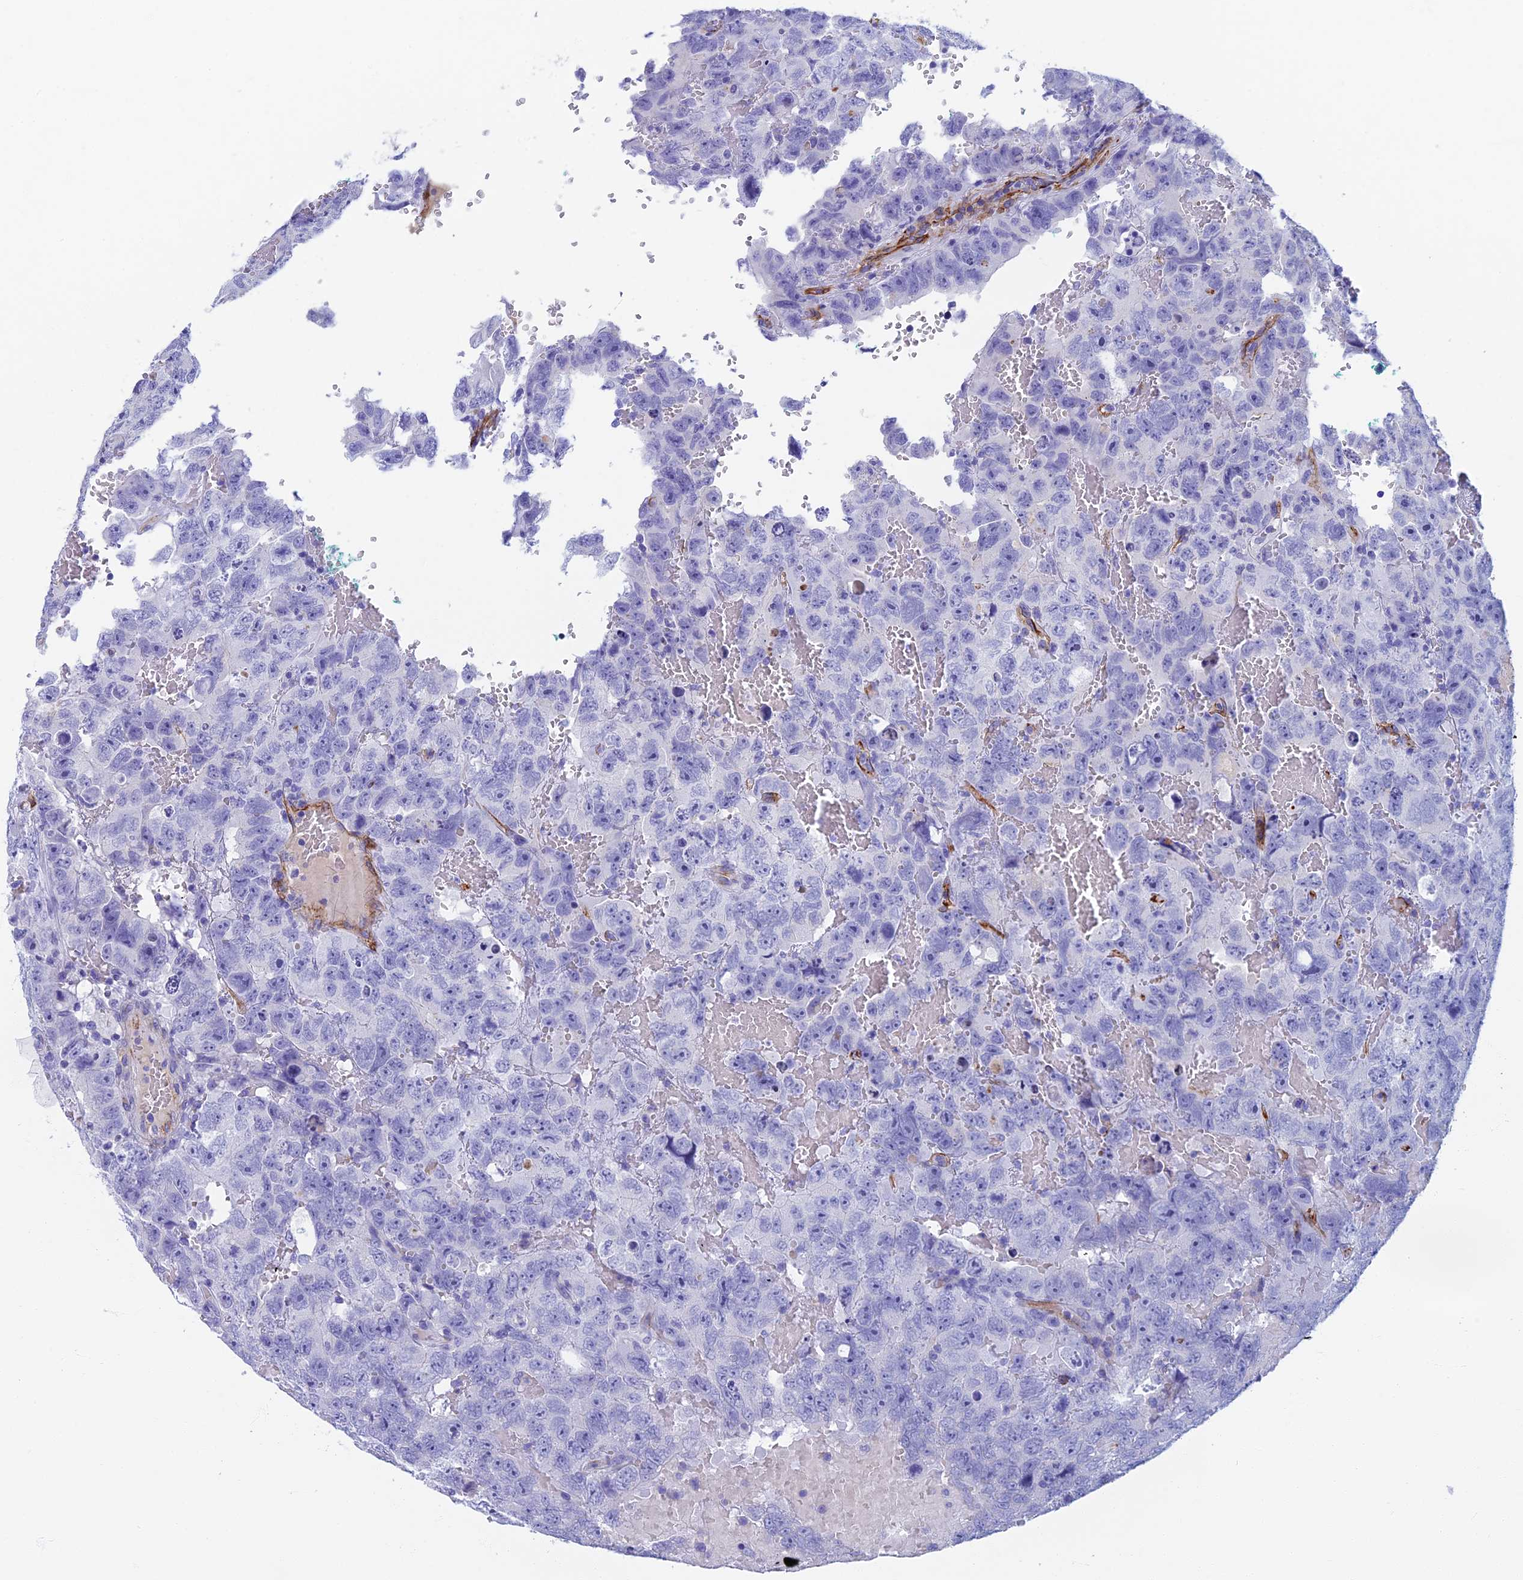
{"staining": {"intensity": "negative", "quantity": "none", "location": "none"}, "tissue": "testis cancer", "cell_type": "Tumor cells", "image_type": "cancer", "snomed": [{"axis": "morphology", "description": "Carcinoma, Embryonal, NOS"}, {"axis": "topography", "description": "Testis"}], "caption": "This is a histopathology image of immunohistochemistry (IHC) staining of testis cancer (embryonal carcinoma), which shows no positivity in tumor cells.", "gene": "ETFRF1", "patient": {"sex": "male", "age": 45}}